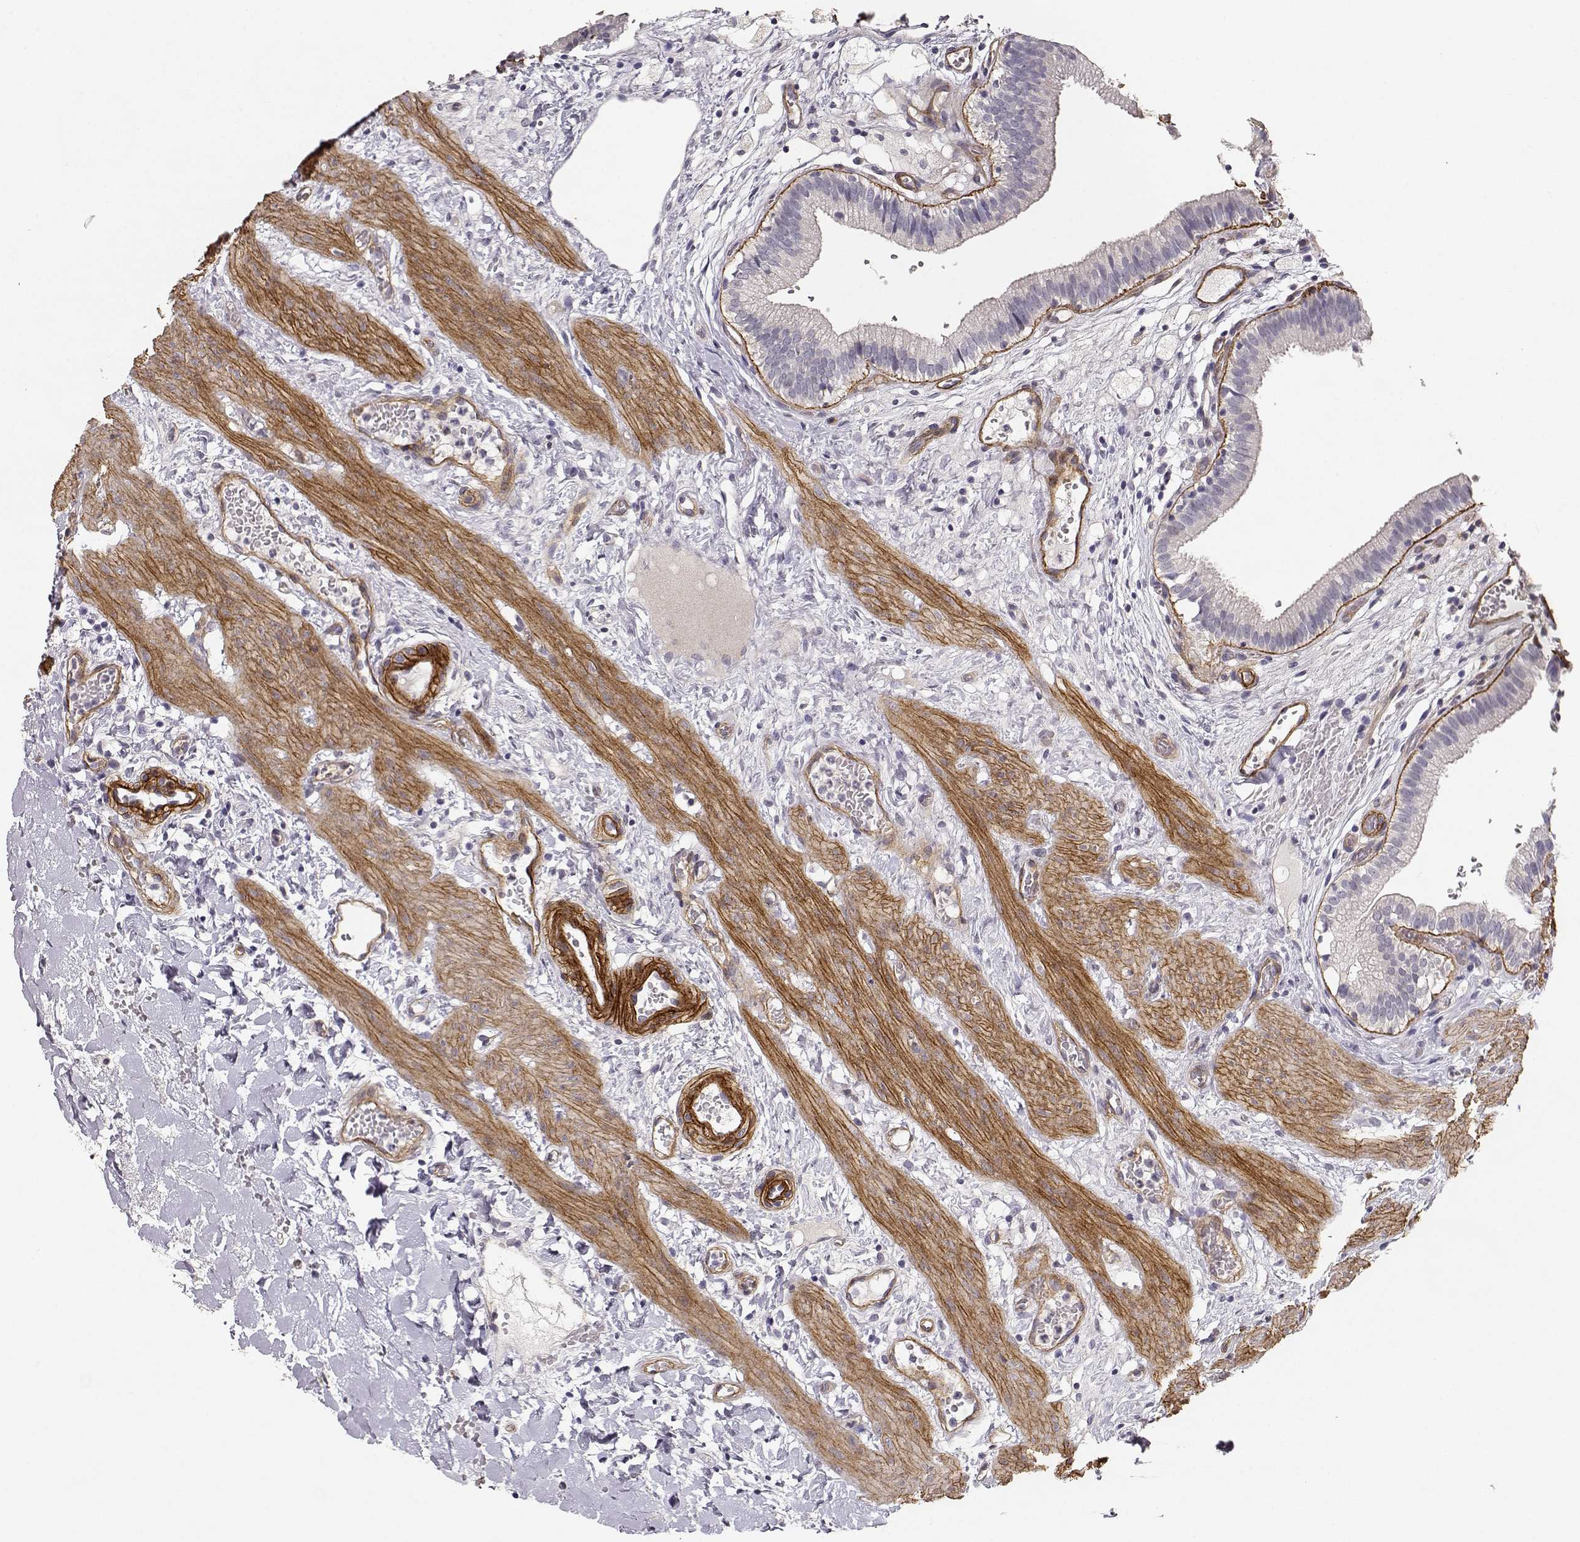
{"staining": {"intensity": "negative", "quantity": "none", "location": "none"}, "tissue": "gallbladder", "cell_type": "Glandular cells", "image_type": "normal", "snomed": [{"axis": "morphology", "description": "Normal tissue, NOS"}, {"axis": "topography", "description": "Gallbladder"}], "caption": "The image demonstrates no significant expression in glandular cells of gallbladder.", "gene": "LAMA5", "patient": {"sex": "female", "age": 24}}